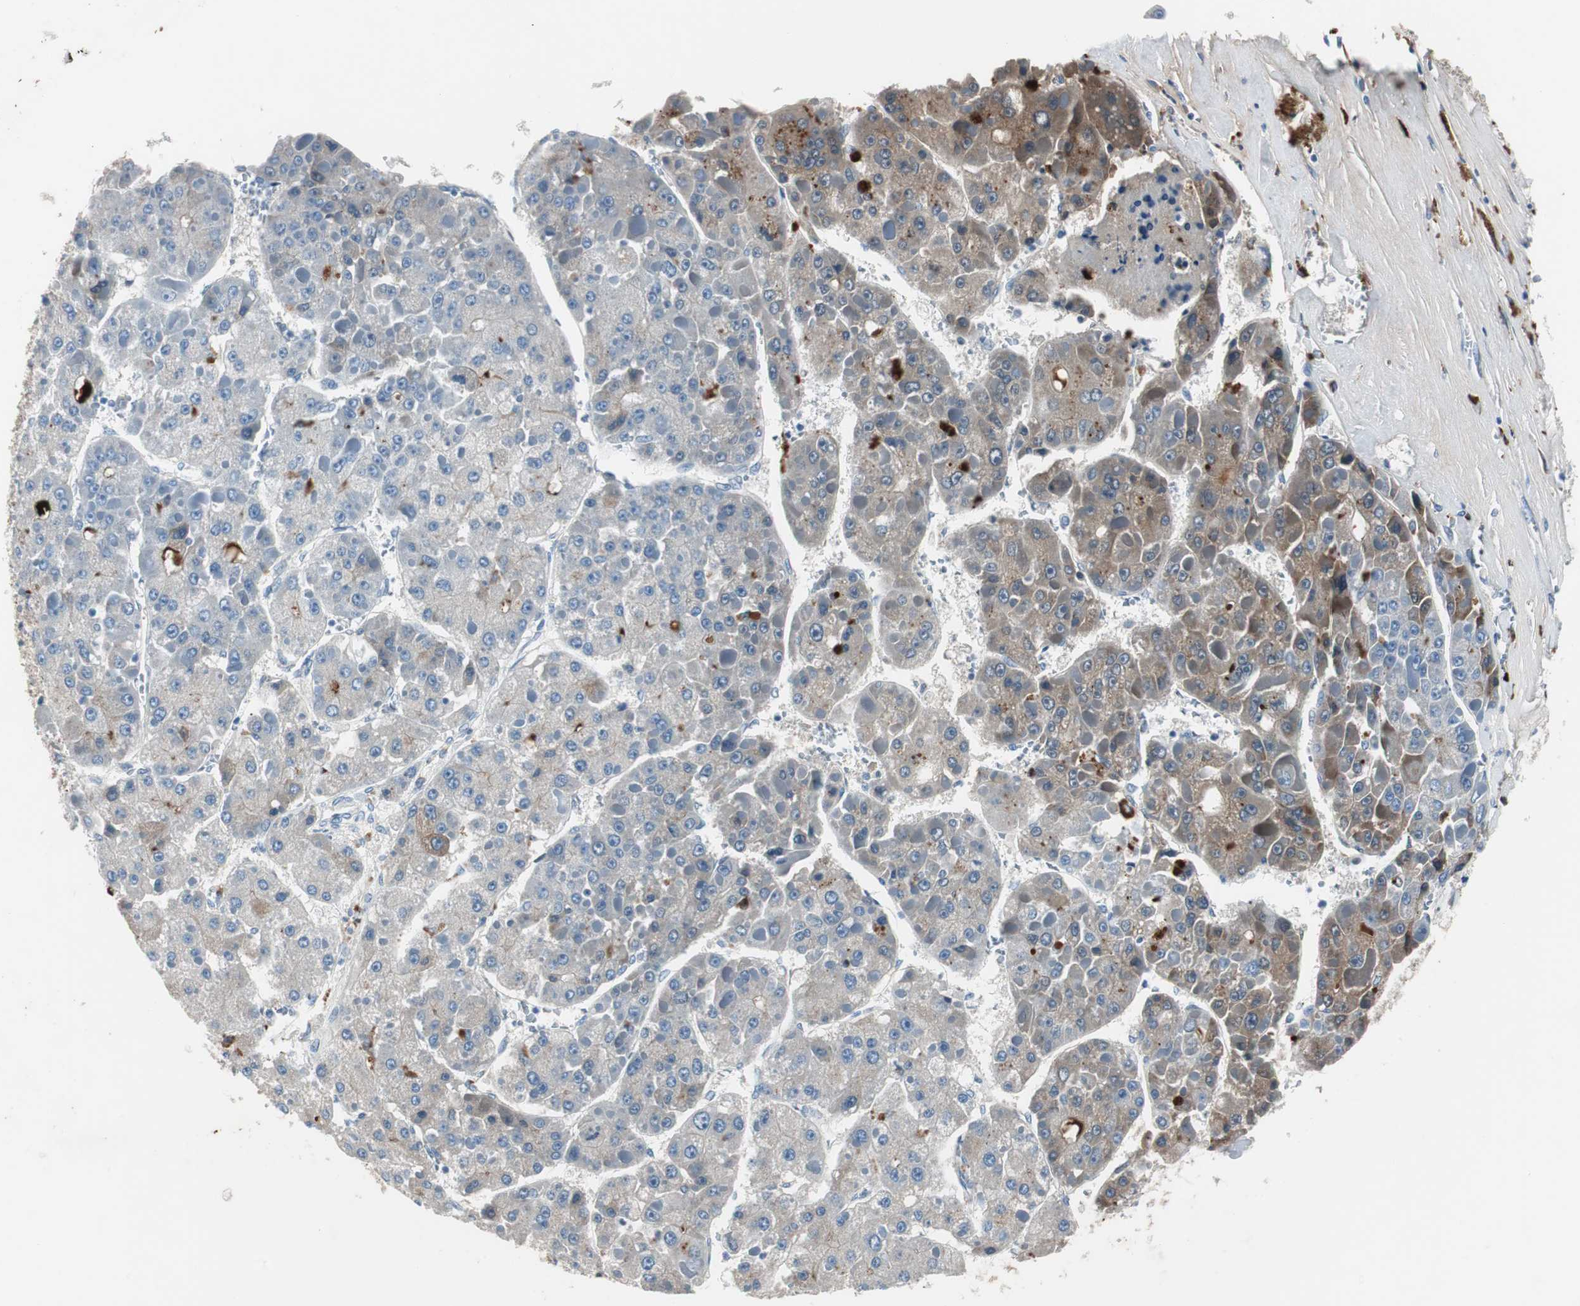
{"staining": {"intensity": "moderate", "quantity": "<25%", "location": "cytoplasmic/membranous"}, "tissue": "liver cancer", "cell_type": "Tumor cells", "image_type": "cancer", "snomed": [{"axis": "morphology", "description": "Carcinoma, Hepatocellular, NOS"}, {"axis": "topography", "description": "Liver"}], "caption": "This is a histology image of immunohistochemistry (IHC) staining of hepatocellular carcinoma (liver), which shows moderate staining in the cytoplasmic/membranous of tumor cells.", "gene": "SERPINF1", "patient": {"sex": "female", "age": 73}}